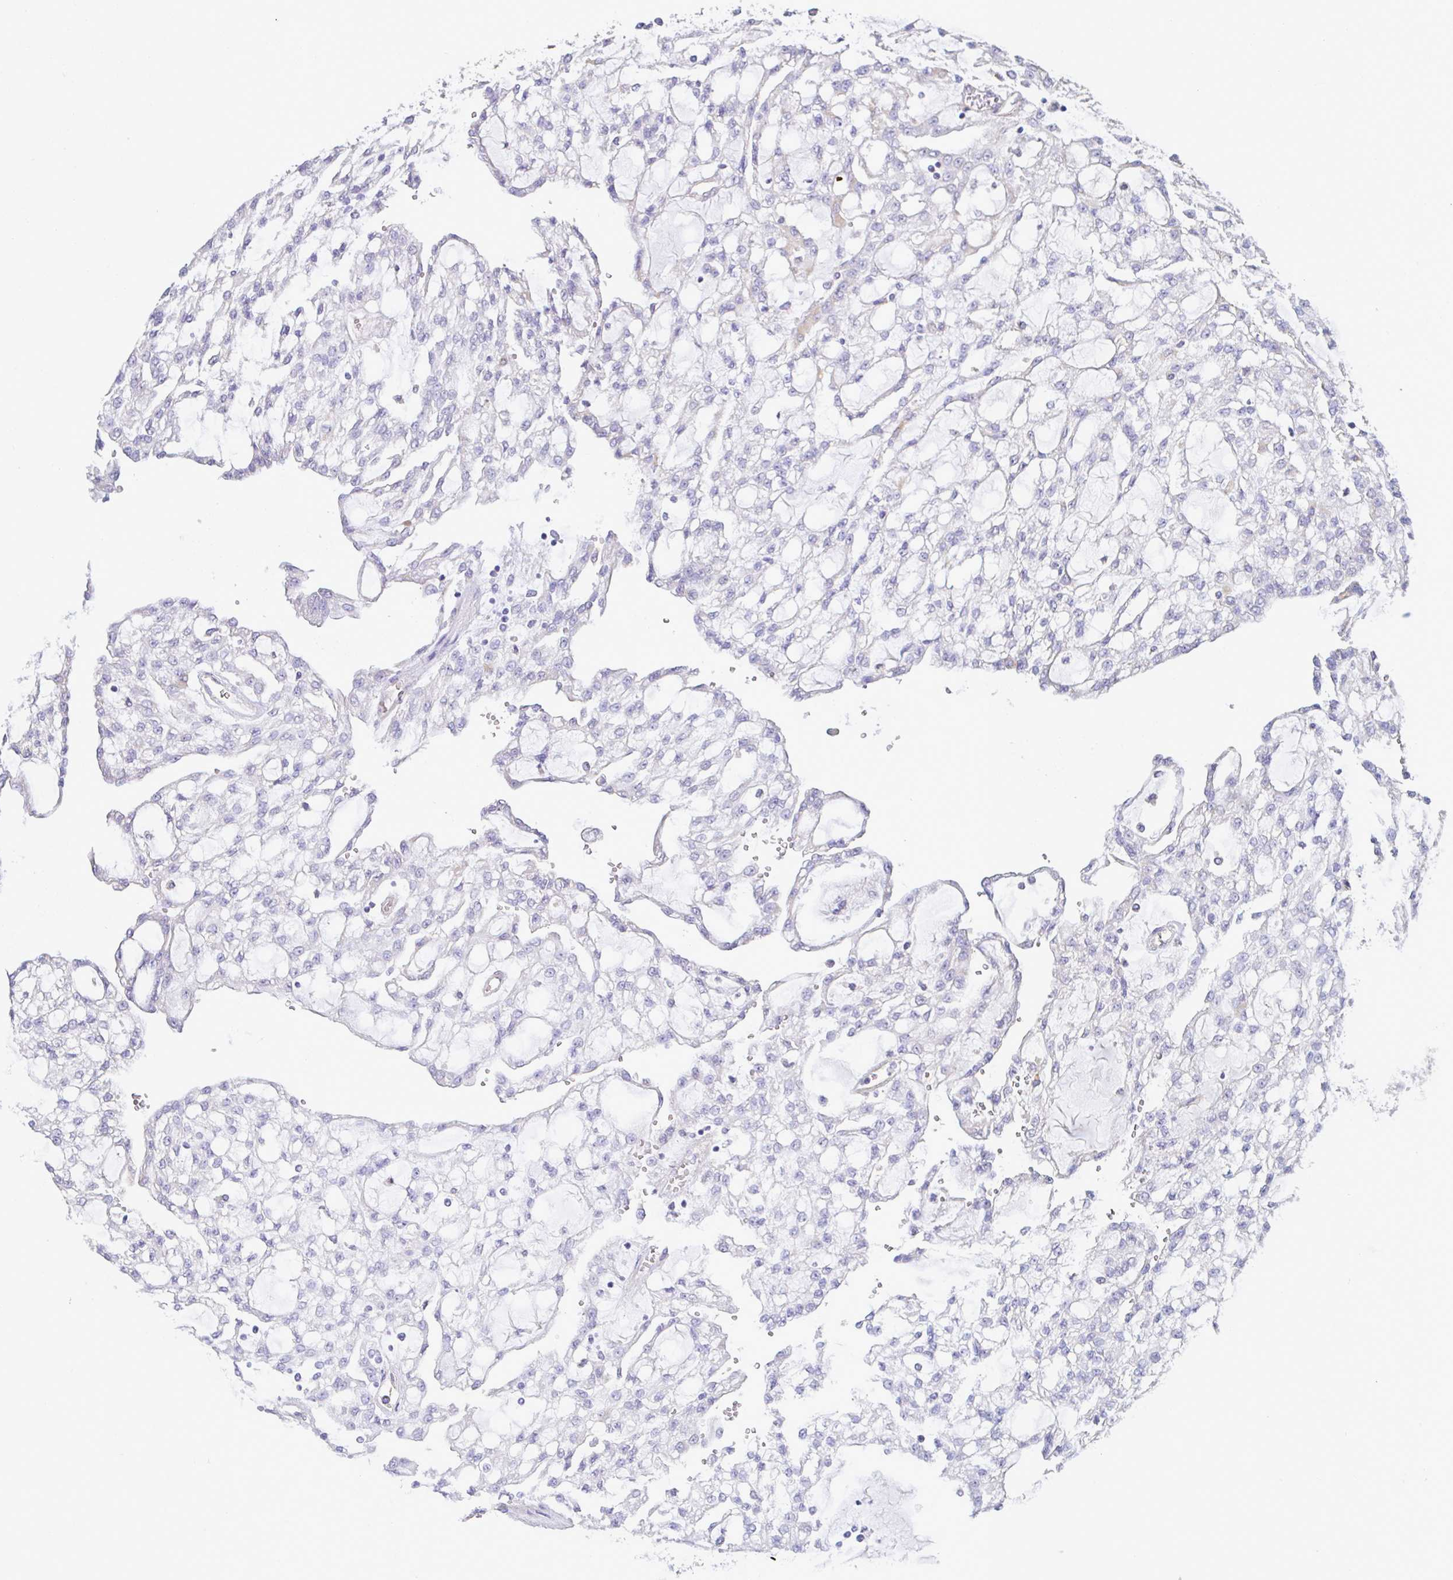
{"staining": {"intensity": "negative", "quantity": "none", "location": "none"}, "tissue": "renal cancer", "cell_type": "Tumor cells", "image_type": "cancer", "snomed": [{"axis": "morphology", "description": "Adenocarcinoma, NOS"}, {"axis": "topography", "description": "Kidney"}], "caption": "Immunohistochemistry micrograph of neoplastic tissue: adenocarcinoma (renal) stained with DAB demonstrates no significant protein staining in tumor cells.", "gene": "PLCD4", "patient": {"sex": "male", "age": 63}}